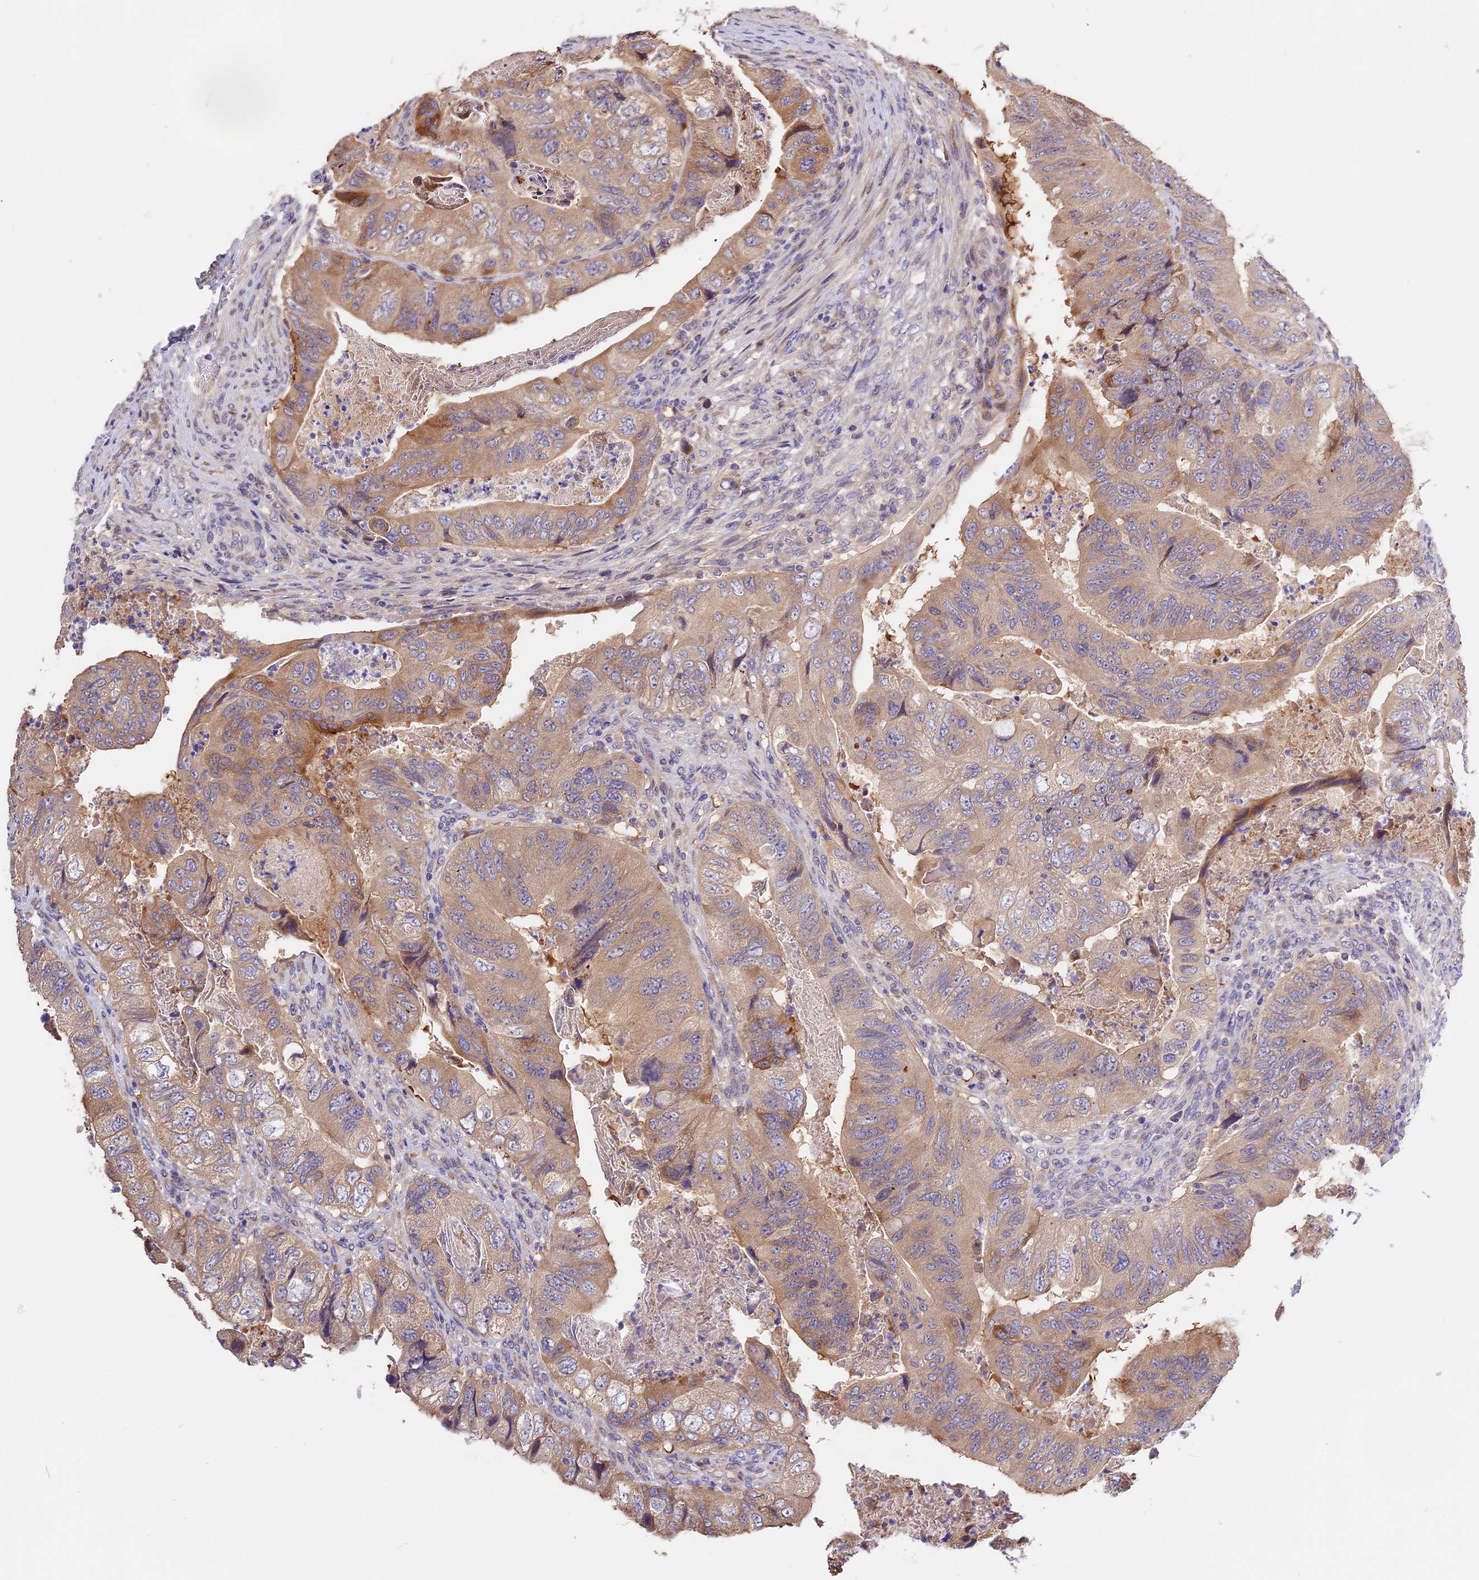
{"staining": {"intensity": "moderate", "quantity": "25%-75%", "location": "cytoplasmic/membranous"}, "tissue": "colorectal cancer", "cell_type": "Tumor cells", "image_type": "cancer", "snomed": [{"axis": "morphology", "description": "Adenocarcinoma, NOS"}, {"axis": "topography", "description": "Rectum"}], "caption": "Colorectal cancer (adenocarcinoma) stained with a protein marker exhibits moderate staining in tumor cells.", "gene": "BSCL2", "patient": {"sex": "male", "age": 63}}